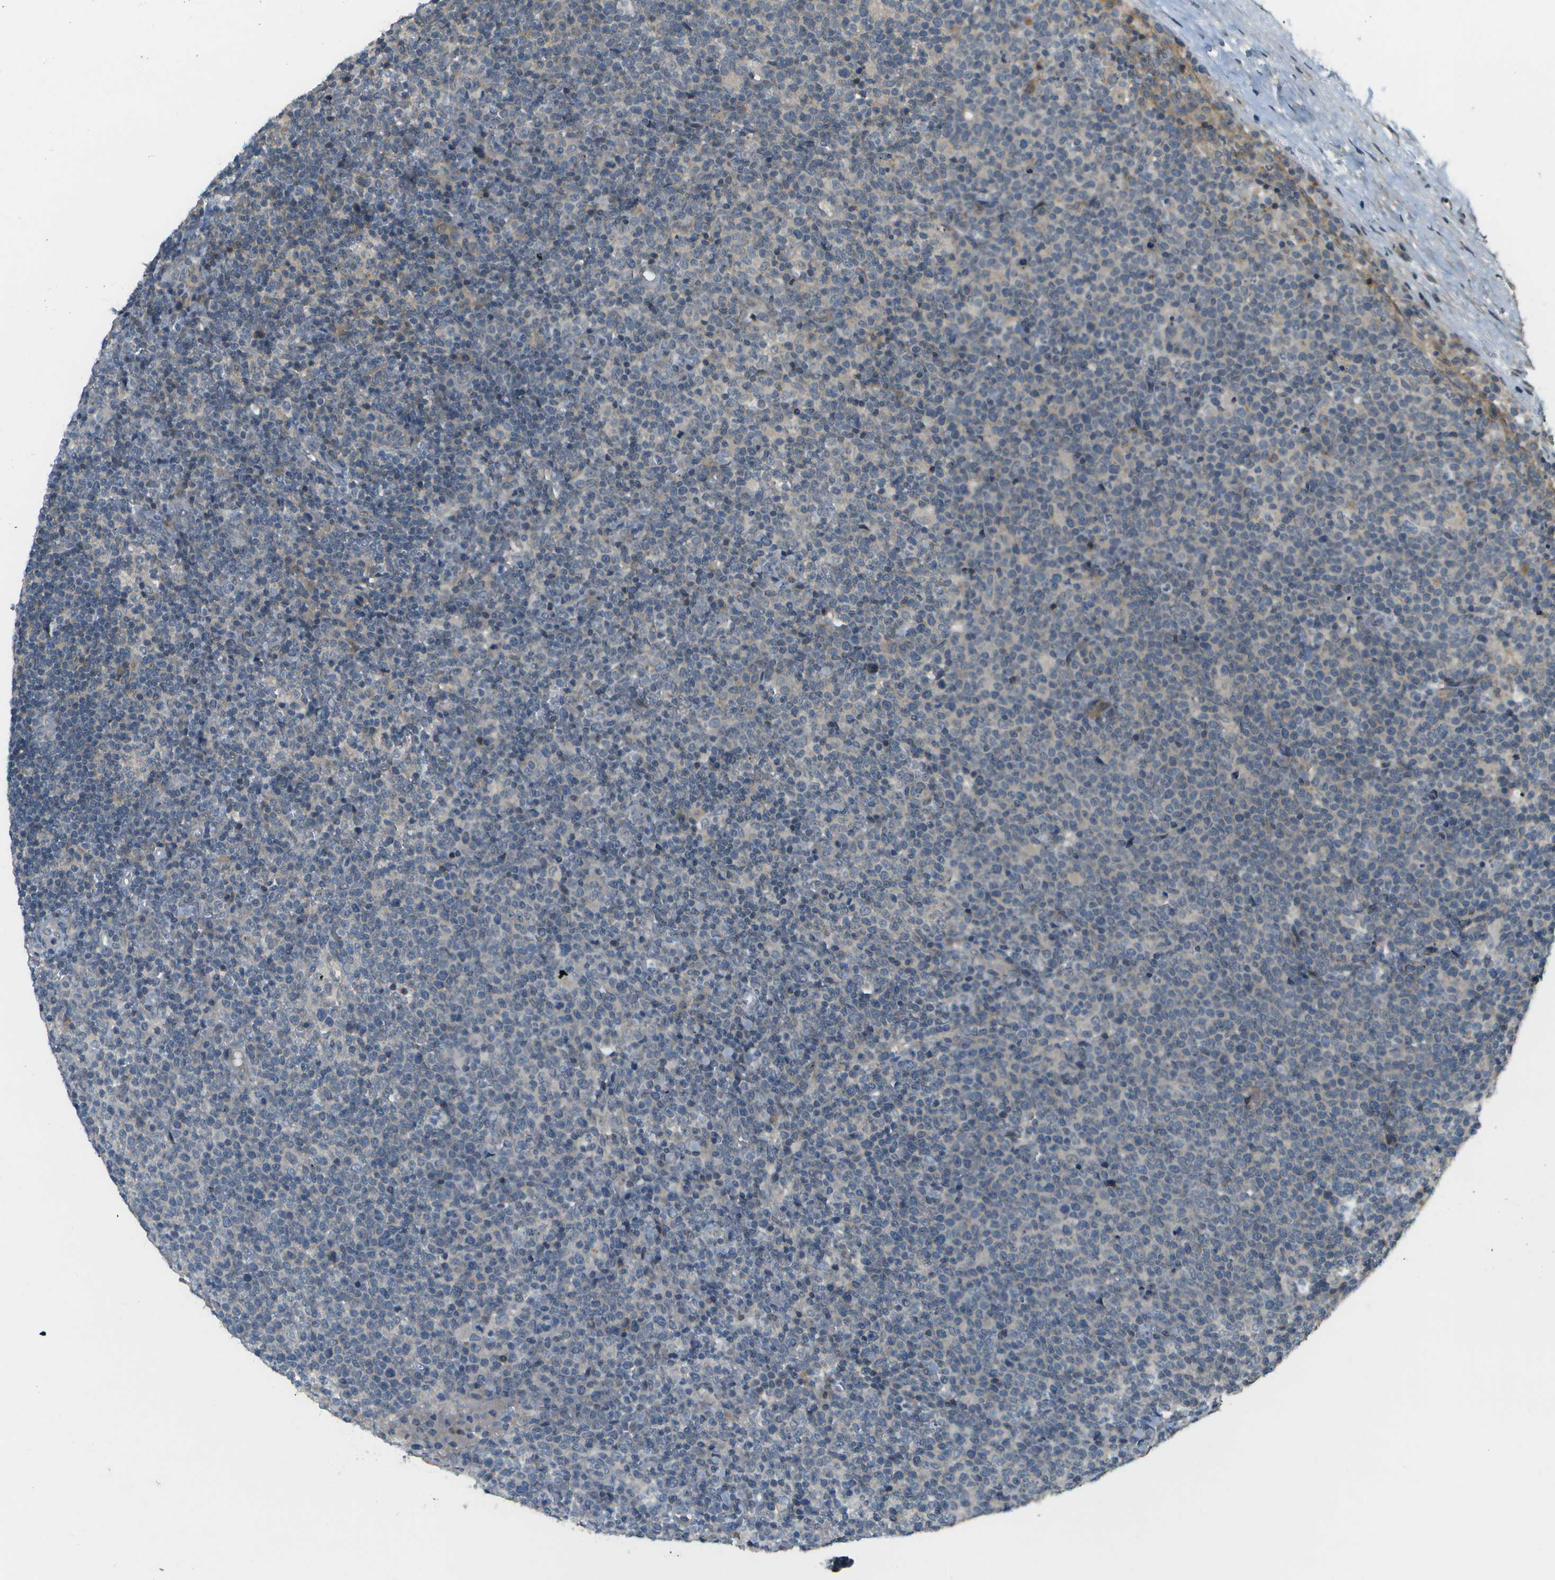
{"staining": {"intensity": "negative", "quantity": "none", "location": "none"}, "tissue": "lymphoma", "cell_type": "Tumor cells", "image_type": "cancer", "snomed": [{"axis": "morphology", "description": "Malignant lymphoma, non-Hodgkin's type, High grade"}, {"axis": "topography", "description": "Lymph node"}], "caption": "Tumor cells are negative for protein expression in human lymphoma. (DAB (3,3'-diaminobenzidine) IHC with hematoxylin counter stain).", "gene": "WNK2", "patient": {"sex": "male", "age": 61}}